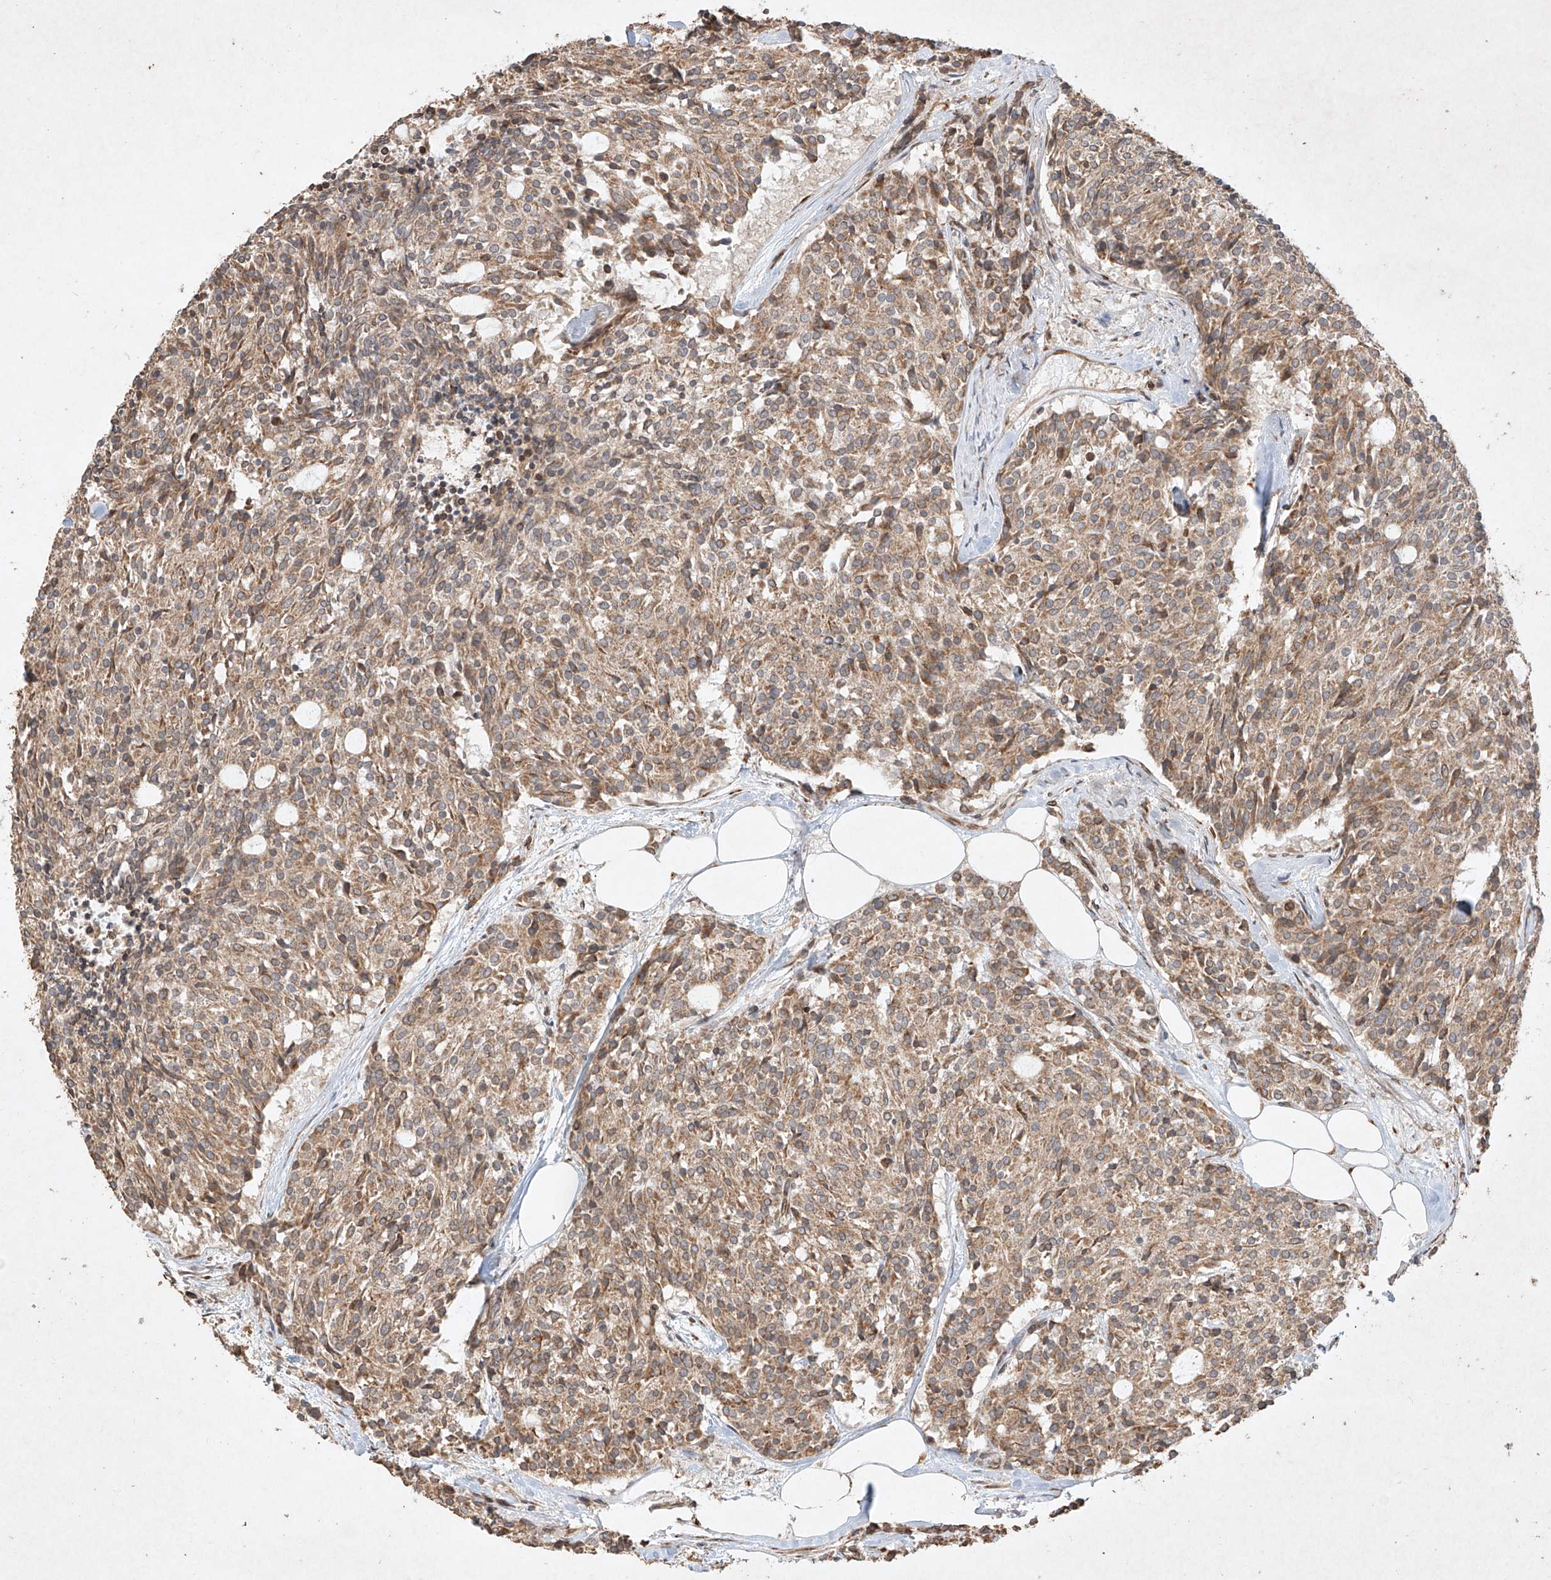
{"staining": {"intensity": "moderate", "quantity": ">75%", "location": "cytoplasmic/membranous"}, "tissue": "carcinoid", "cell_type": "Tumor cells", "image_type": "cancer", "snomed": [{"axis": "morphology", "description": "Carcinoid, malignant, NOS"}, {"axis": "topography", "description": "Pancreas"}], "caption": "Immunohistochemistry (DAB (3,3'-diaminobenzidine)) staining of malignant carcinoid shows moderate cytoplasmic/membranous protein staining in approximately >75% of tumor cells.", "gene": "SEMA3B", "patient": {"sex": "female", "age": 54}}